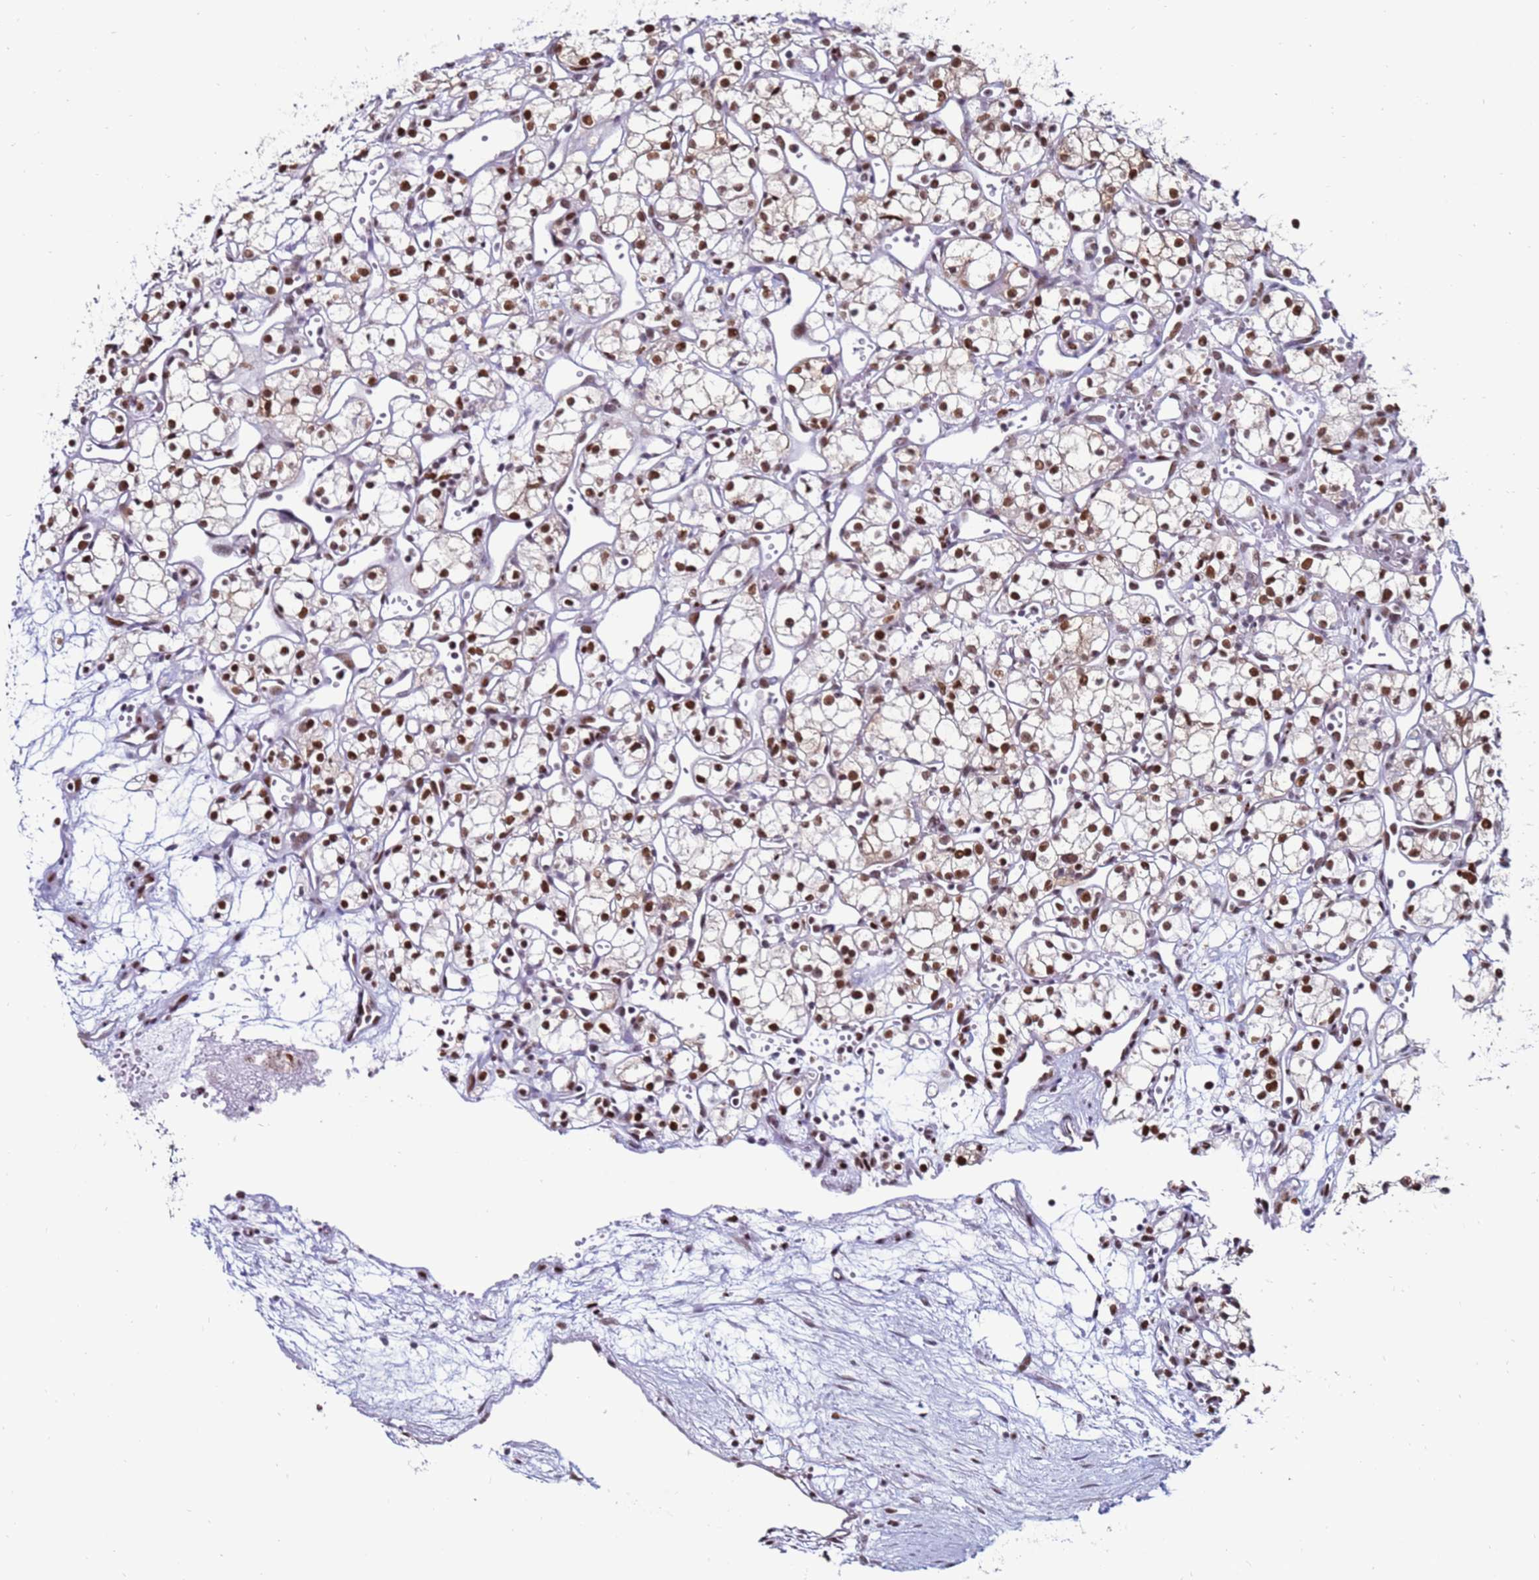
{"staining": {"intensity": "moderate", "quantity": ">75%", "location": "nuclear"}, "tissue": "renal cancer", "cell_type": "Tumor cells", "image_type": "cancer", "snomed": [{"axis": "morphology", "description": "Adenocarcinoma, NOS"}, {"axis": "topography", "description": "Kidney"}], "caption": "Tumor cells display moderate nuclear staining in approximately >75% of cells in renal adenocarcinoma. (DAB IHC, brown staining for protein, blue staining for nuclei).", "gene": "KPNA4", "patient": {"sex": "male", "age": 59}}